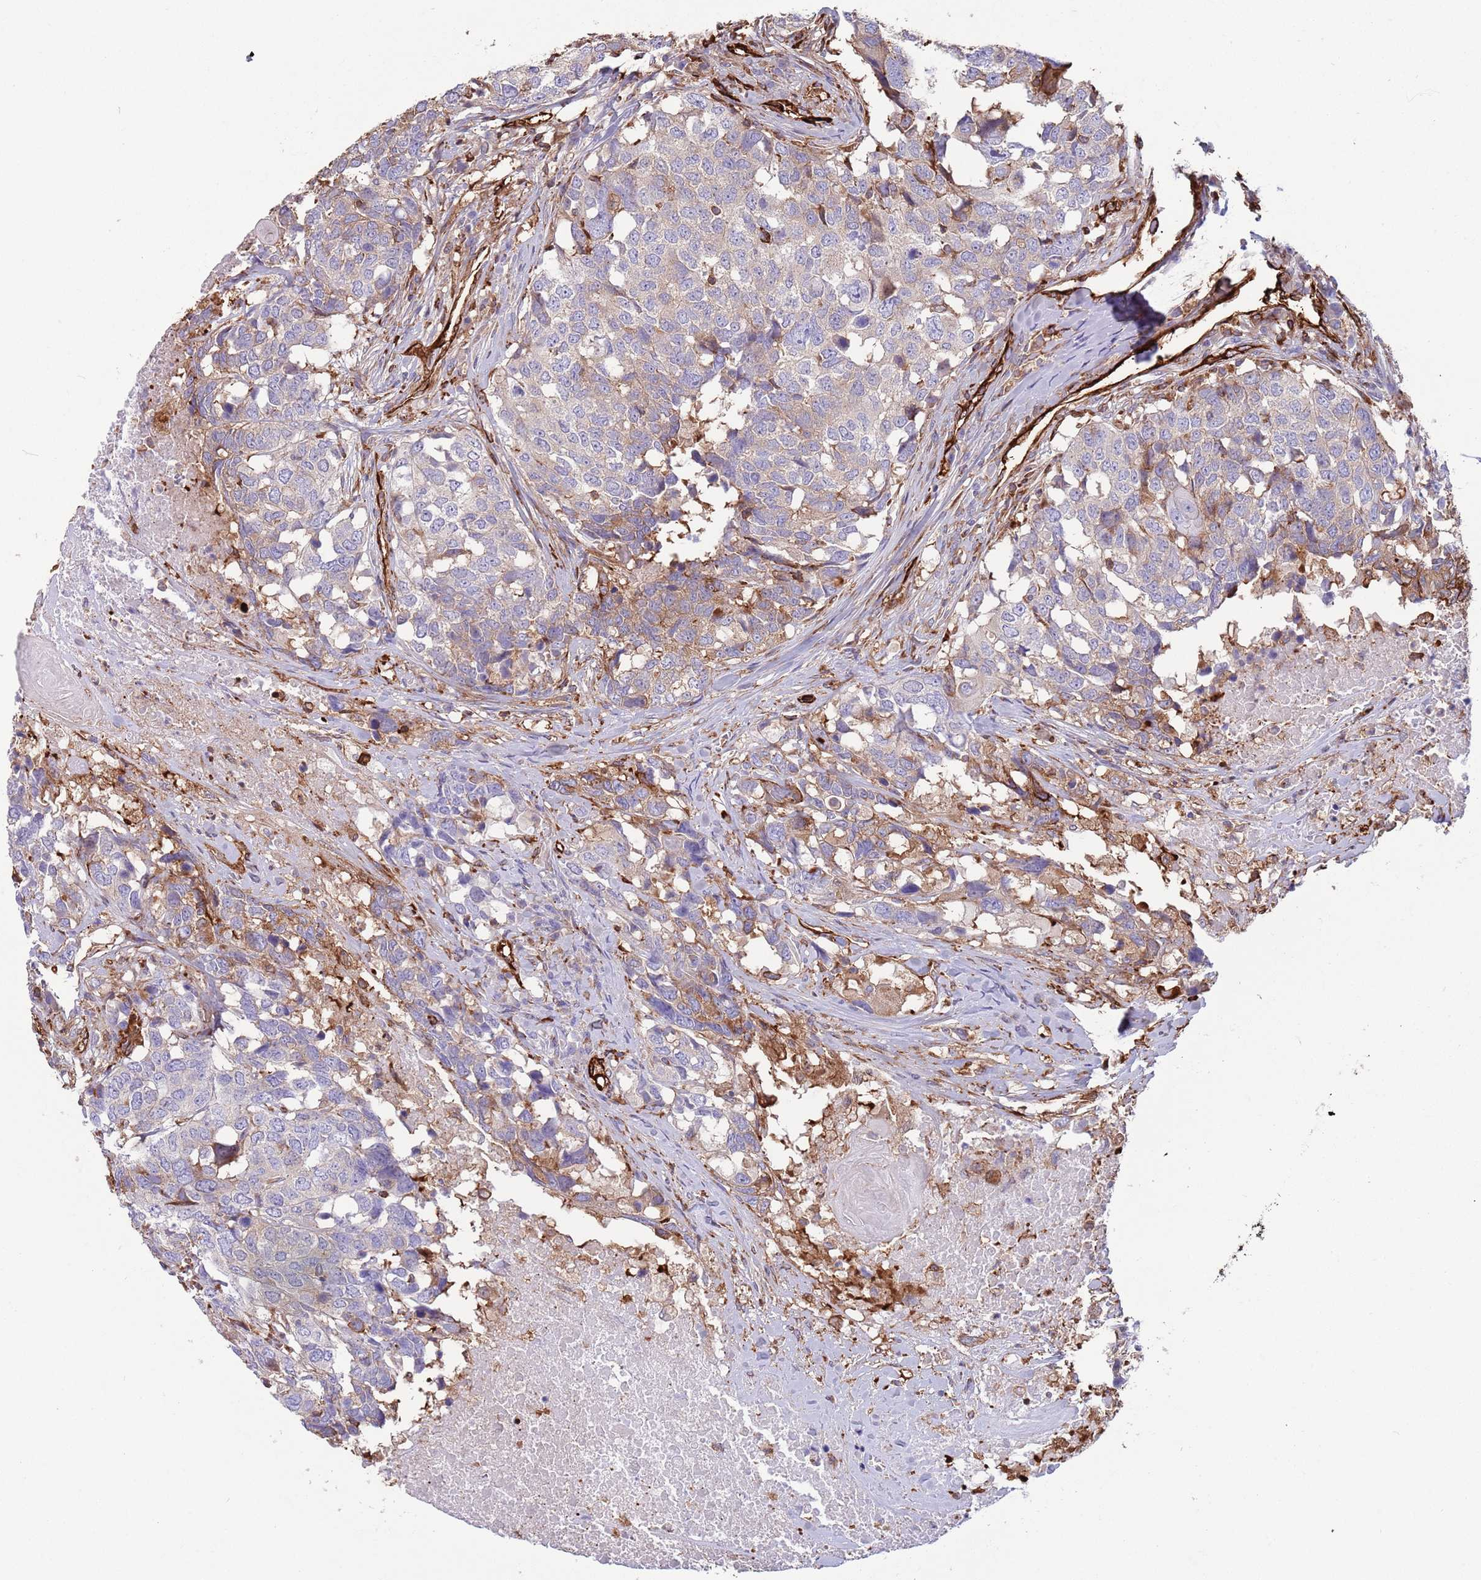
{"staining": {"intensity": "moderate", "quantity": "<25%", "location": "cytoplasmic/membranous"}, "tissue": "head and neck cancer", "cell_type": "Tumor cells", "image_type": "cancer", "snomed": [{"axis": "morphology", "description": "Squamous cell carcinoma, NOS"}, {"axis": "topography", "description": "Head-Neck"}], "caption": "Human head and neck squamous cell carcinoma stained with a brown dye reveals moderate cytoplasmic/membranous positive staining in approximately <25% of tumor cells.", "gene": "KBTBD7", "patient": {"sex": "male", "age": 66}}